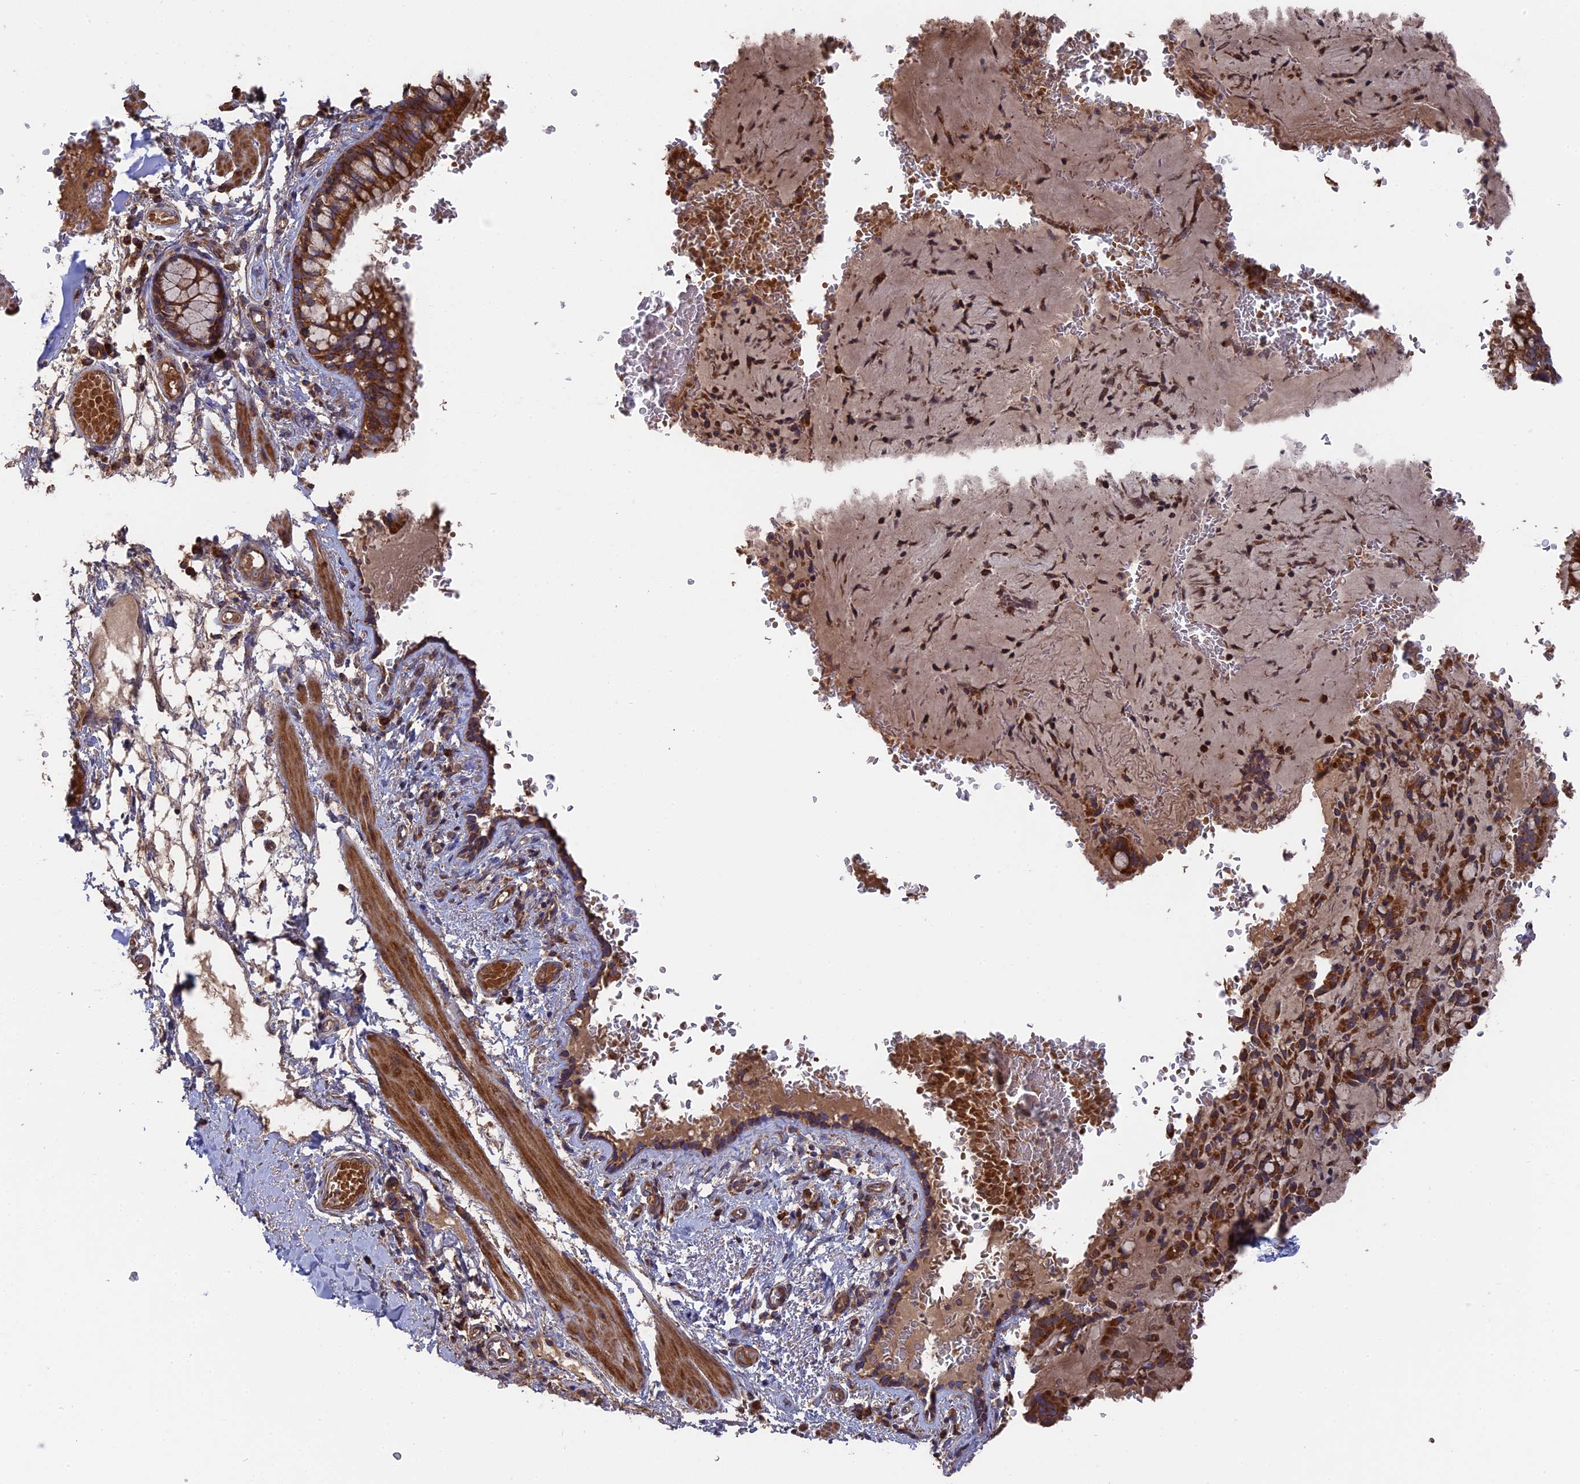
{"staining": {"intensity": "moderate", "quantity": ">75%", "location": "cytoplasmic/membranous"}, "tissue": "bronchus", "cell_type": "Respiratory epithelial cells", "image_type": "normal", "snomed": [{"axis": "morphology", "description": "Normal tissue, NOS"}, {"axis": "topography", "description": "Cartilage tissue"}, {"axis": "topography", "description": "Bronchus"}], "caption": "Immunohistochemical staining of normal human bronchus exhibits medium levels of moderate cytoplasmic/membranous staining in about >75% of respiratory epithelial cells.", "gene": "TELO2", "patient": {"sex": "female", "age": 36}}